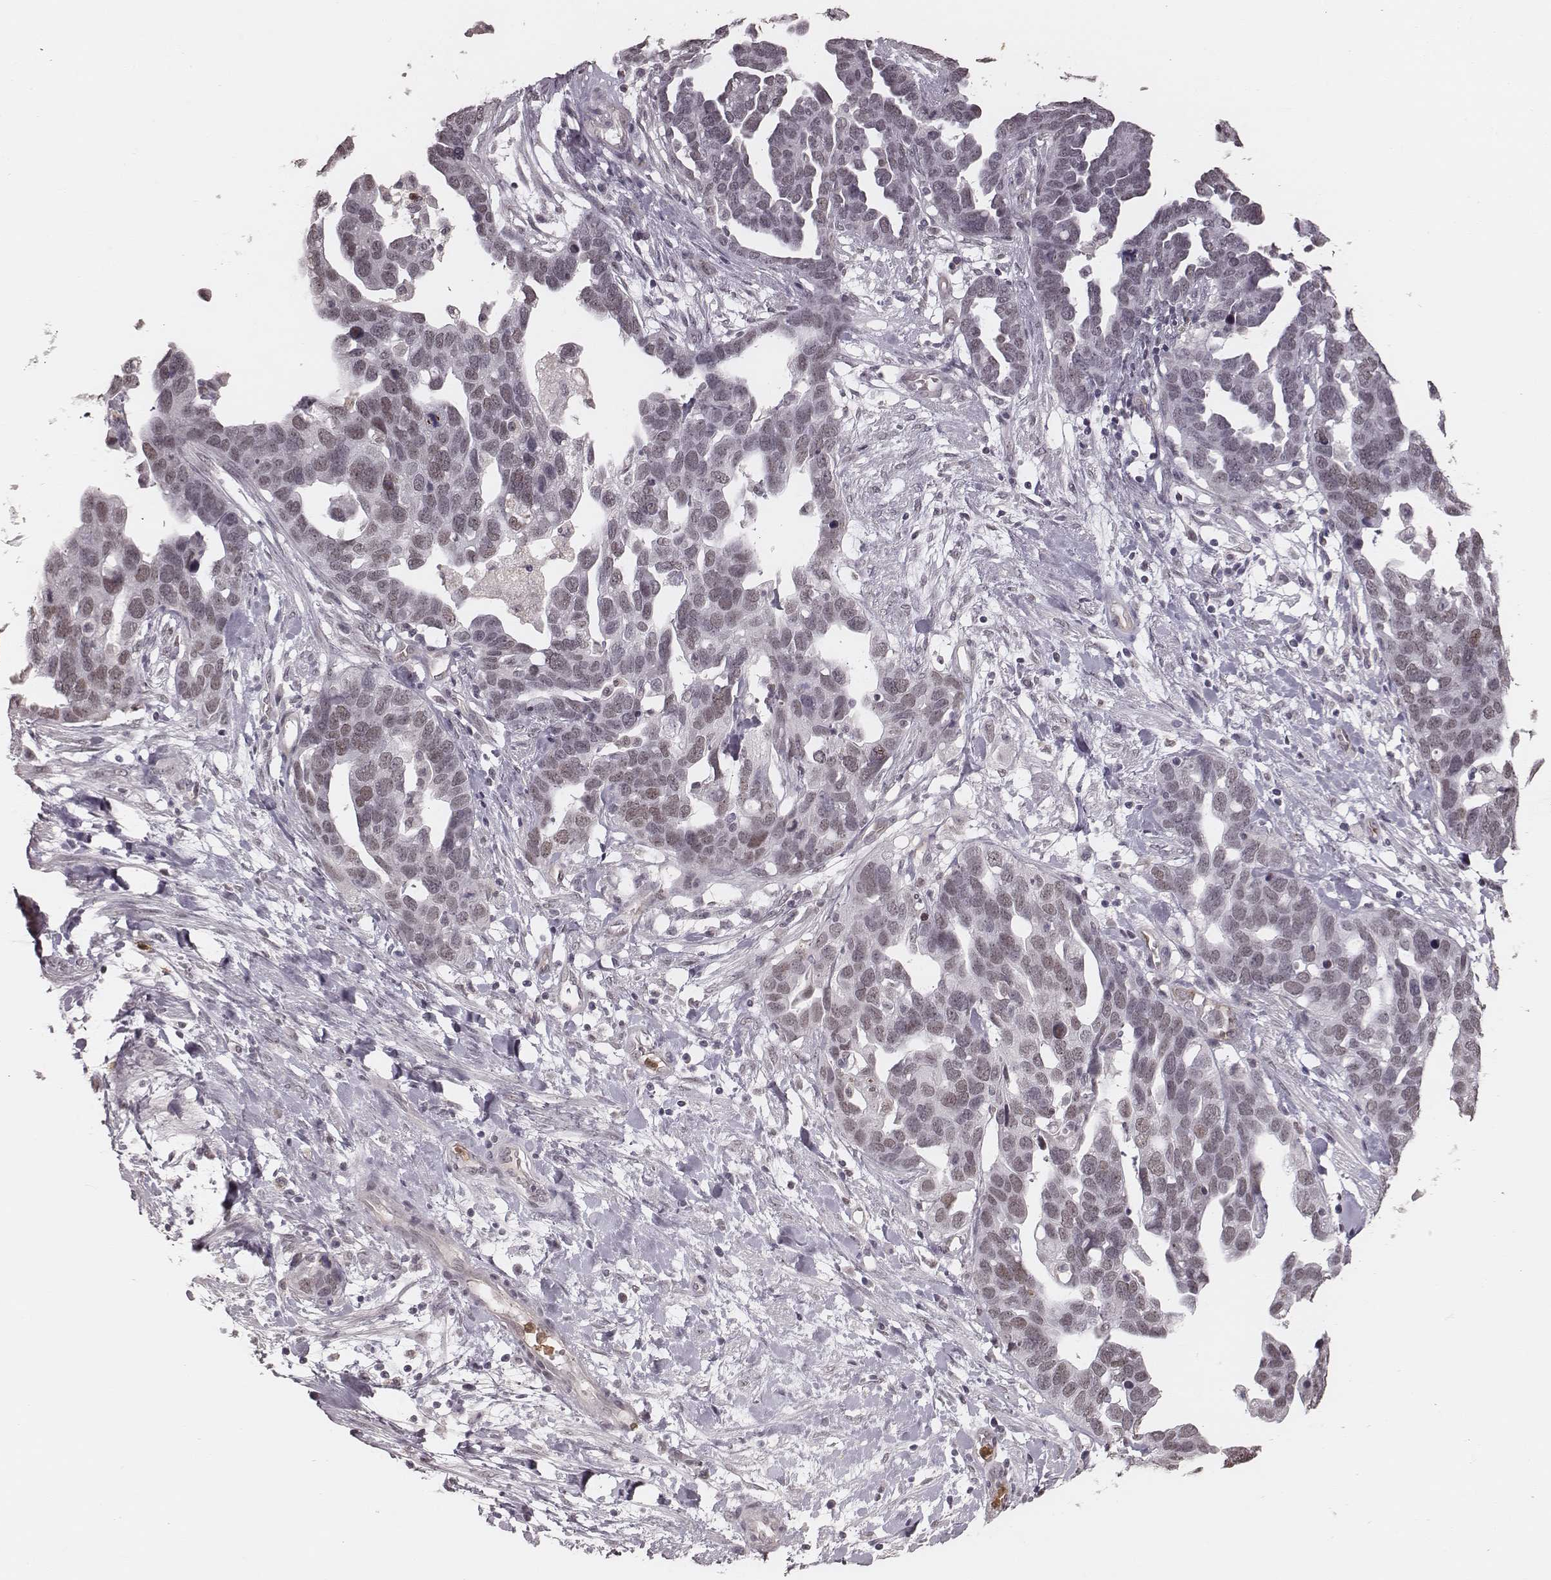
{"staining": {"intensity": "weak", "quantity": "25%-75%", "location": "nuclear"}, "tissue": "ovarian cancer", "cell_type": "Tumor cells", "image_type": "cancer", "snomed": [{"axis": "morphology", "description": "Cystadenocarcinoma, serous, NOS"}, {"axis": "topography", "description": "Ovary"}], "caption": "Protein expression analysis of ovarian cancer exhibits weak nuclear positivity in about 25%-75% of tumor cells.", "gene": "KITLG", "patient": {"sex": "female", "age": 54}}